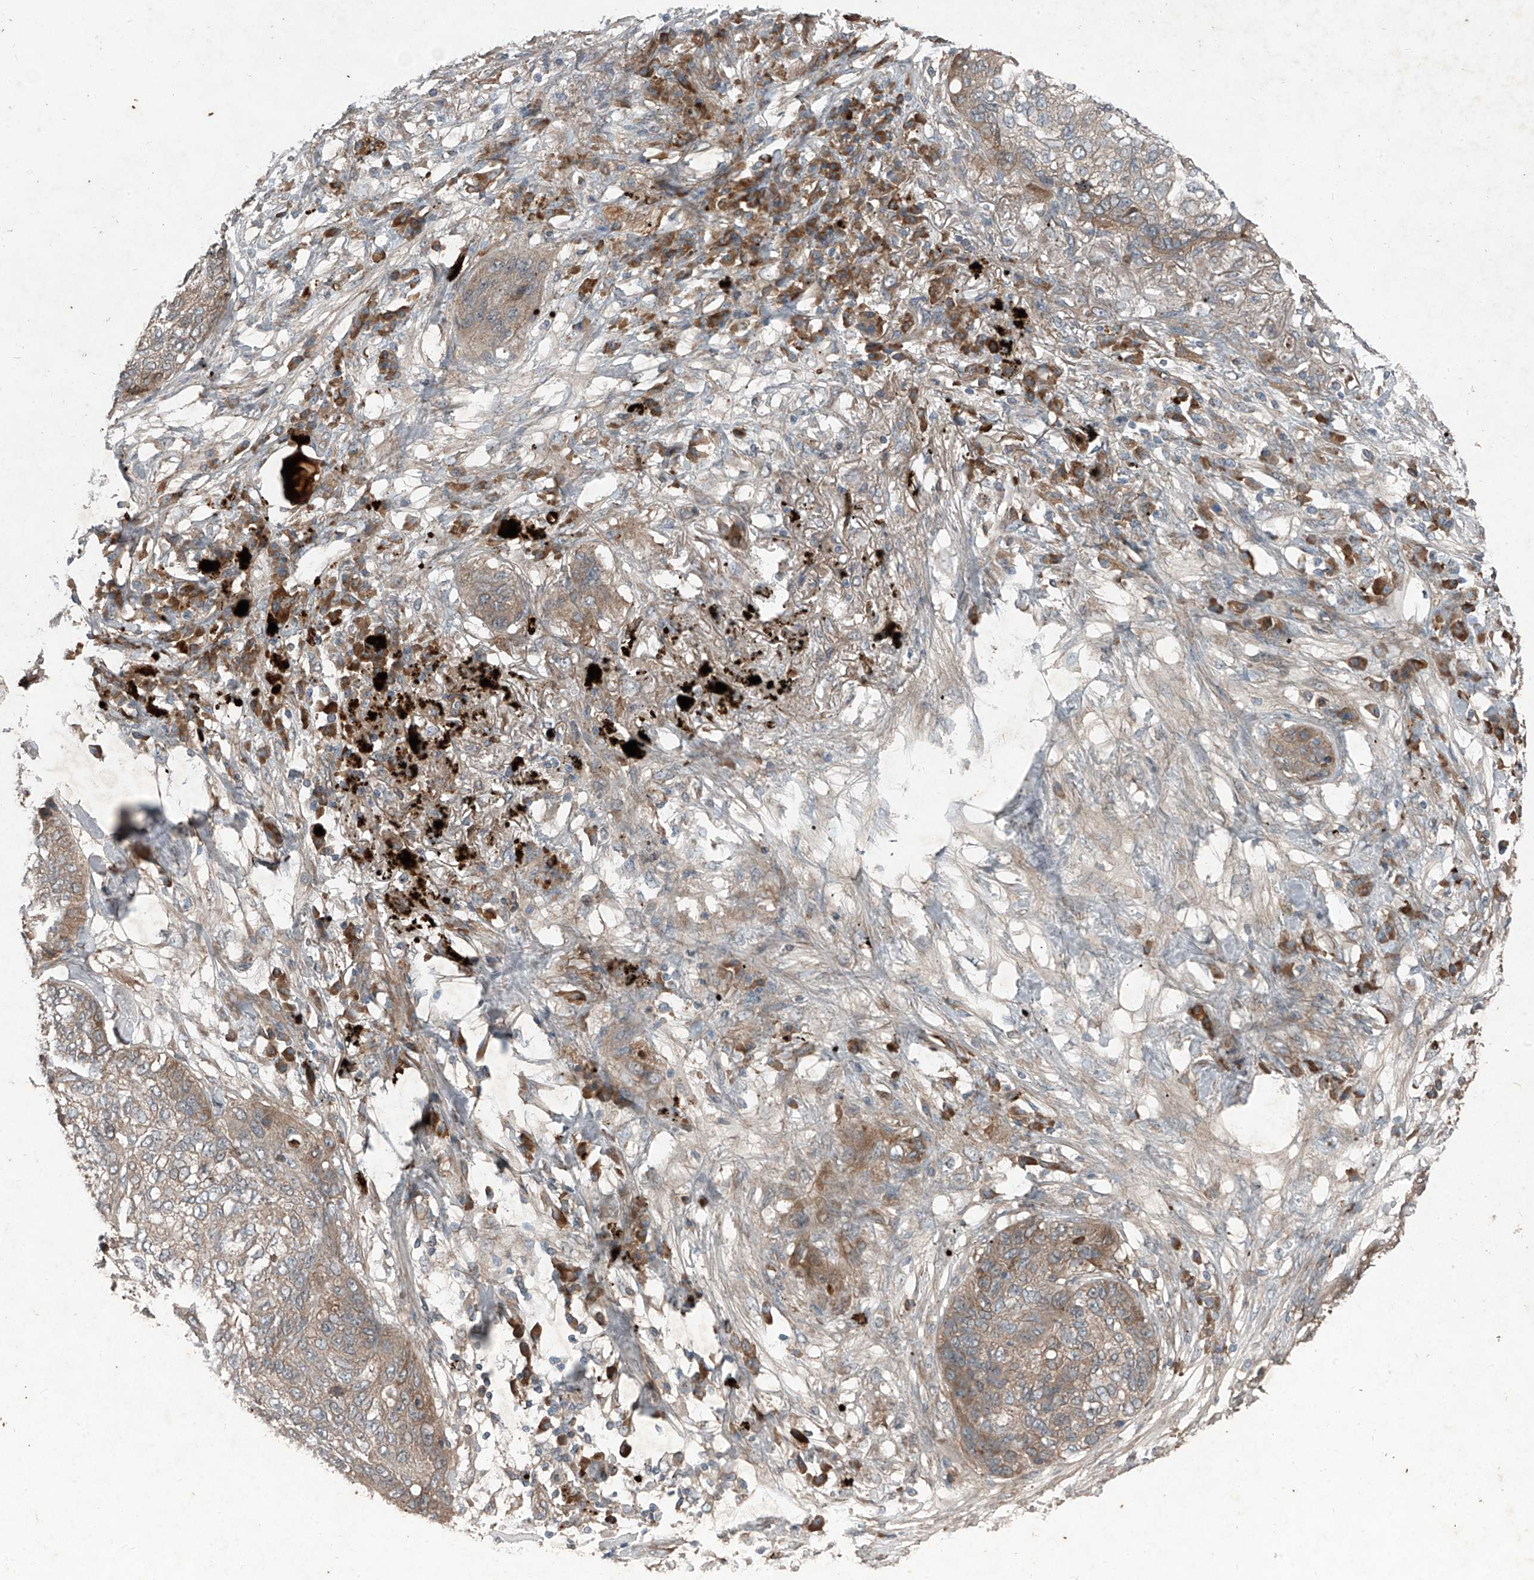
{"staining": {"intensity": "weak", "quantity": "25%-75%", "location": "cytoplasmic/membranous"}, "tissue": "lung cancer", "cell_type": "Tumor cells", "image_type": "cancer", "snomed": [{"axis": "morphology", "description": "Squamous cell carcinoma, NOS"}, {"axis": "topography", "description": "Lung"}], "caption": "IHC micrograph of neoplastic tissue: human lung squamous cell carcinoma stained using immunohistochemistry exhibits low levels of weak protein expression localized specifically in the cytoplasmic/membranous of tumor cells, appearing as a cytoplasmic/membranous brown color.", "gene": "FOXRED2", "patient": {"sex": "female", "age": 63}}